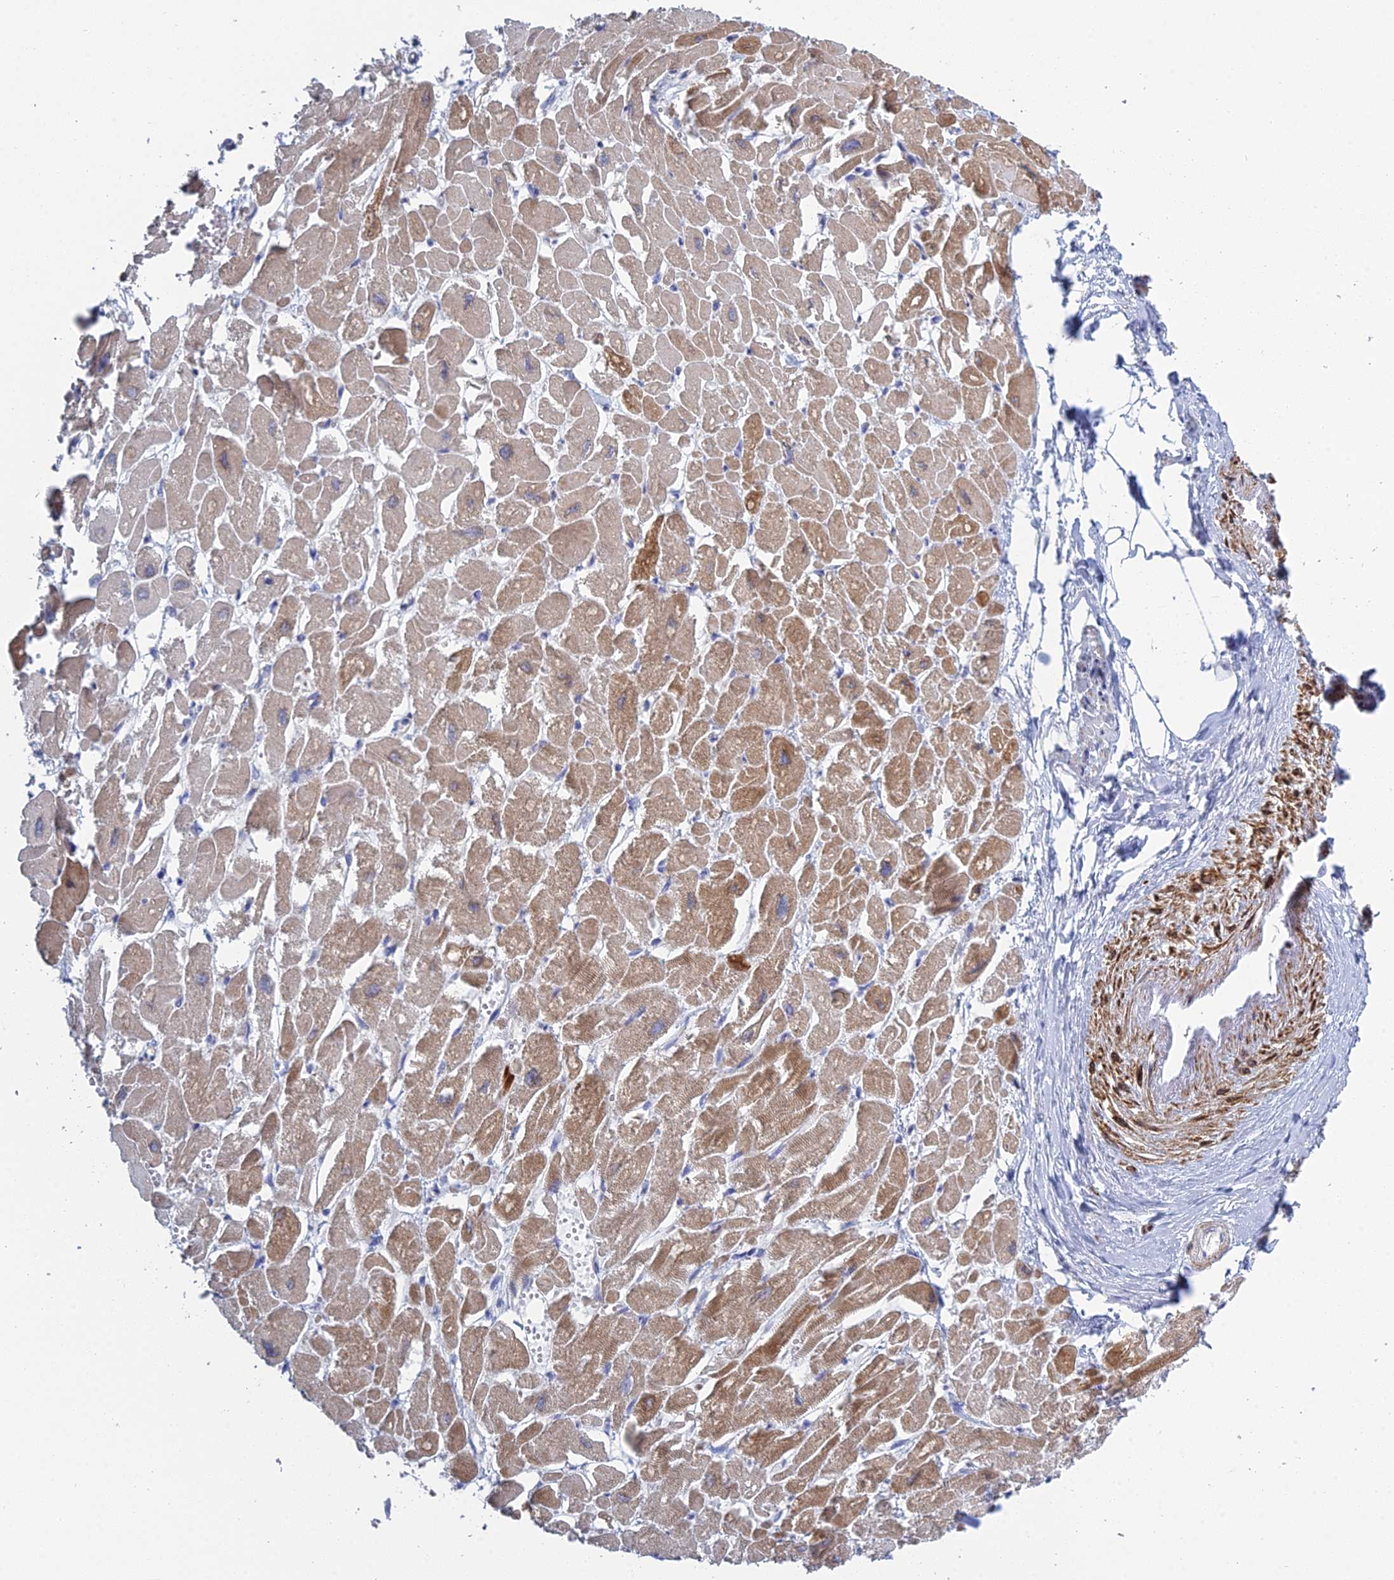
{"staining": {"intensity": "strong", "quantity": "25%-75%", "location": "cytoplasmic/membranous"}, "tissue": "heart muscle", "cell_type": "Cardiomyocytes", "image_type": "normal", "snomed": [{"axis": "morphology", "description": "Normal tissue, NOS"}, {"axis": "topography", "description": "Heart"}], "caption": "Immunohistochemistry (IHC) of benign human heart muscle exhibits high levels of strong cytoplasmic/membranous expression in about 25%-75% of cardiomyocytes.", "gene": "PCDHA8", "patient": {"sex": "male", "age": 54}}